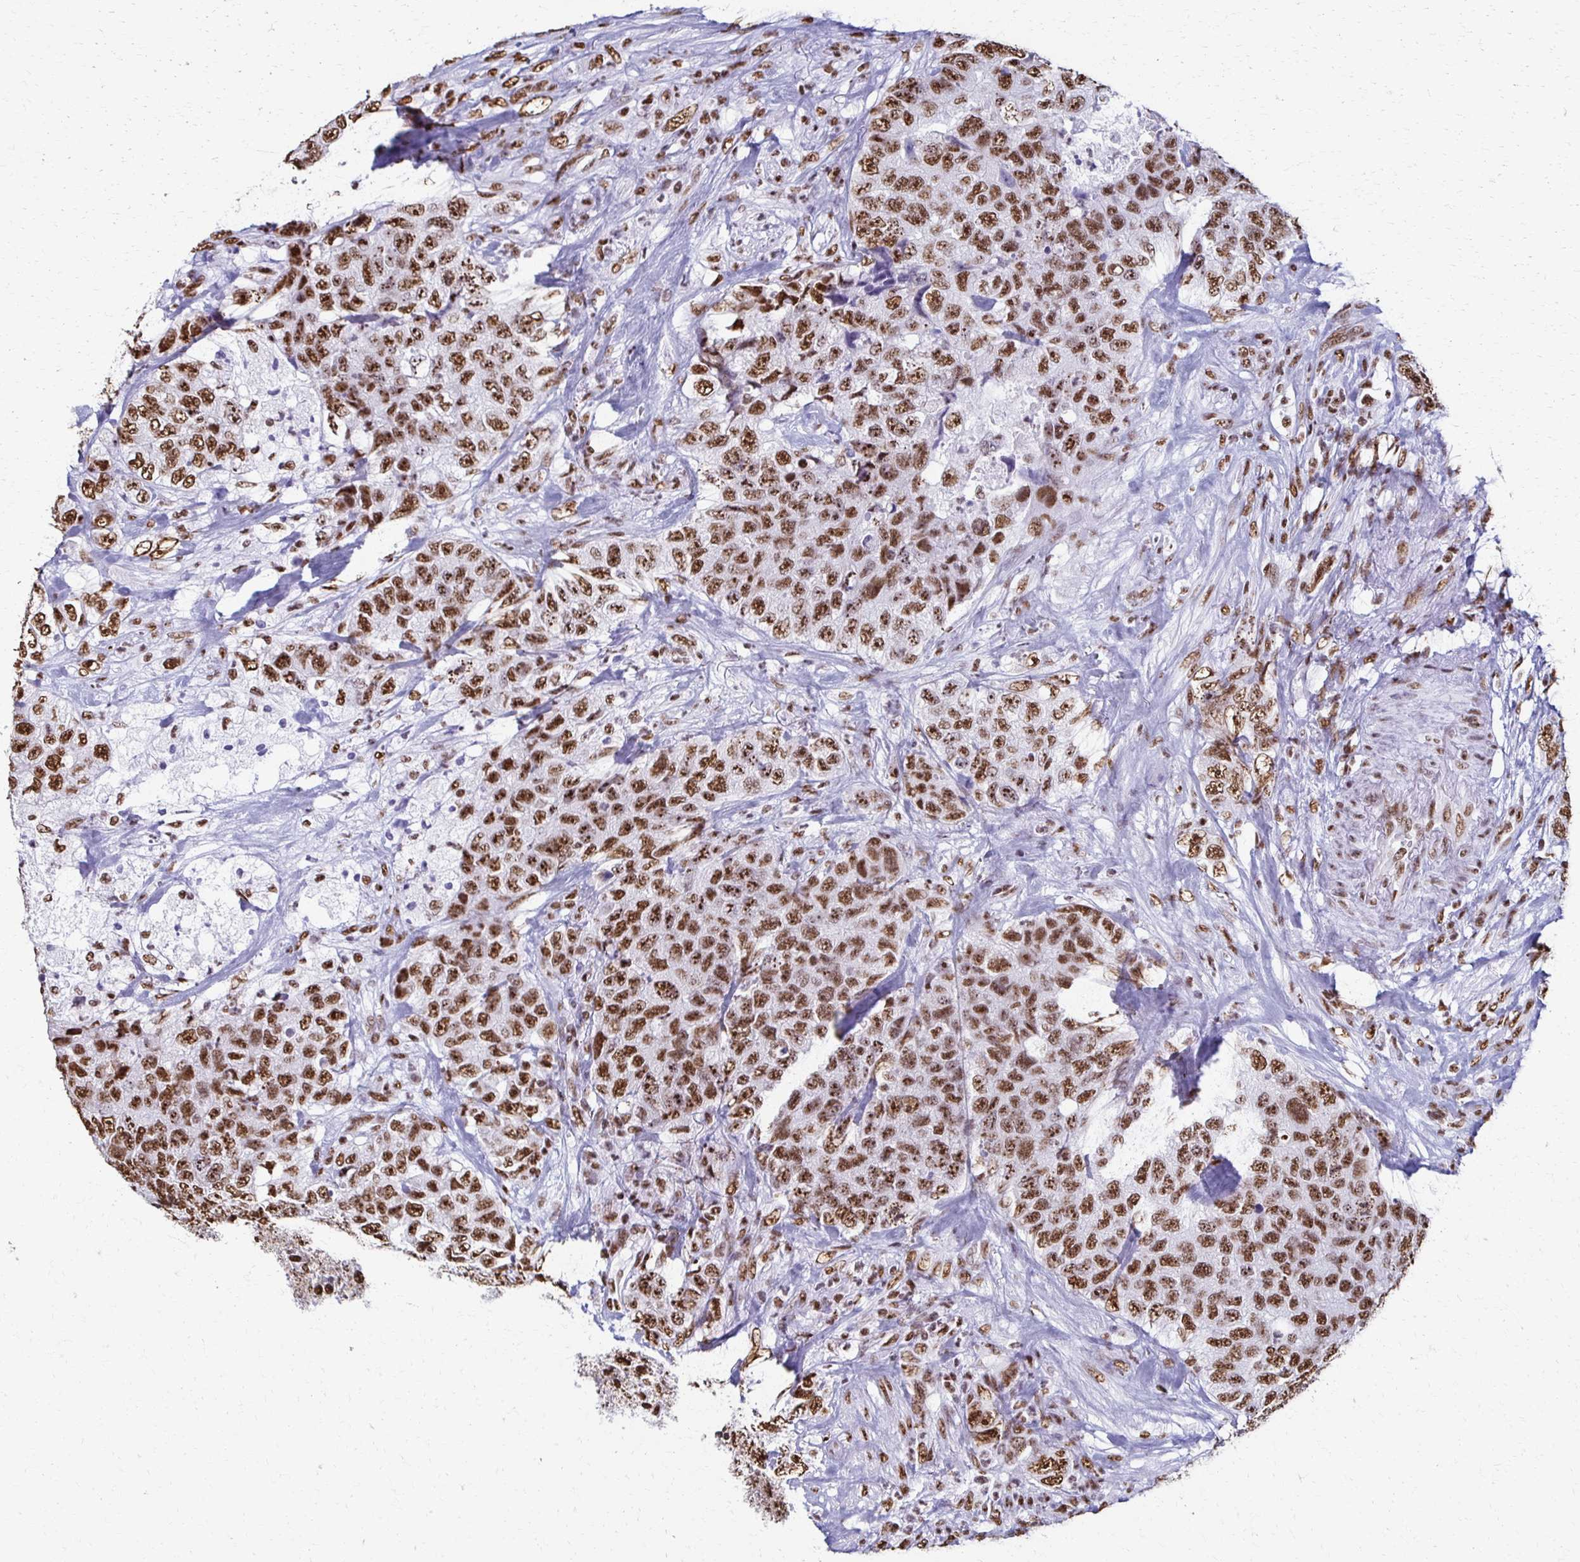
{"staining": {"intensity": "strong", "quantity": ">75%", "location": "nuclear"}, "tissue": "urothelial cancer", "cell_type": "Tumor cells", "image_type": "cancer", "snomed": [{"axis": "morphology", "description": "Urothelial carcinoma, High grade"}, {"axis": "topography", "description": "Urinary bladder"}], "caption": "High-power microscopy captured an immunohistochemistry micrograph of urothelial carcinoma (high-grade), revealing strong nuclear expression in approximately >75% of tumor cells. (IHC, brightfield microscopy, high magnification).", "gene": "NONO", "patient": {"sex": "female", "age": 78}}